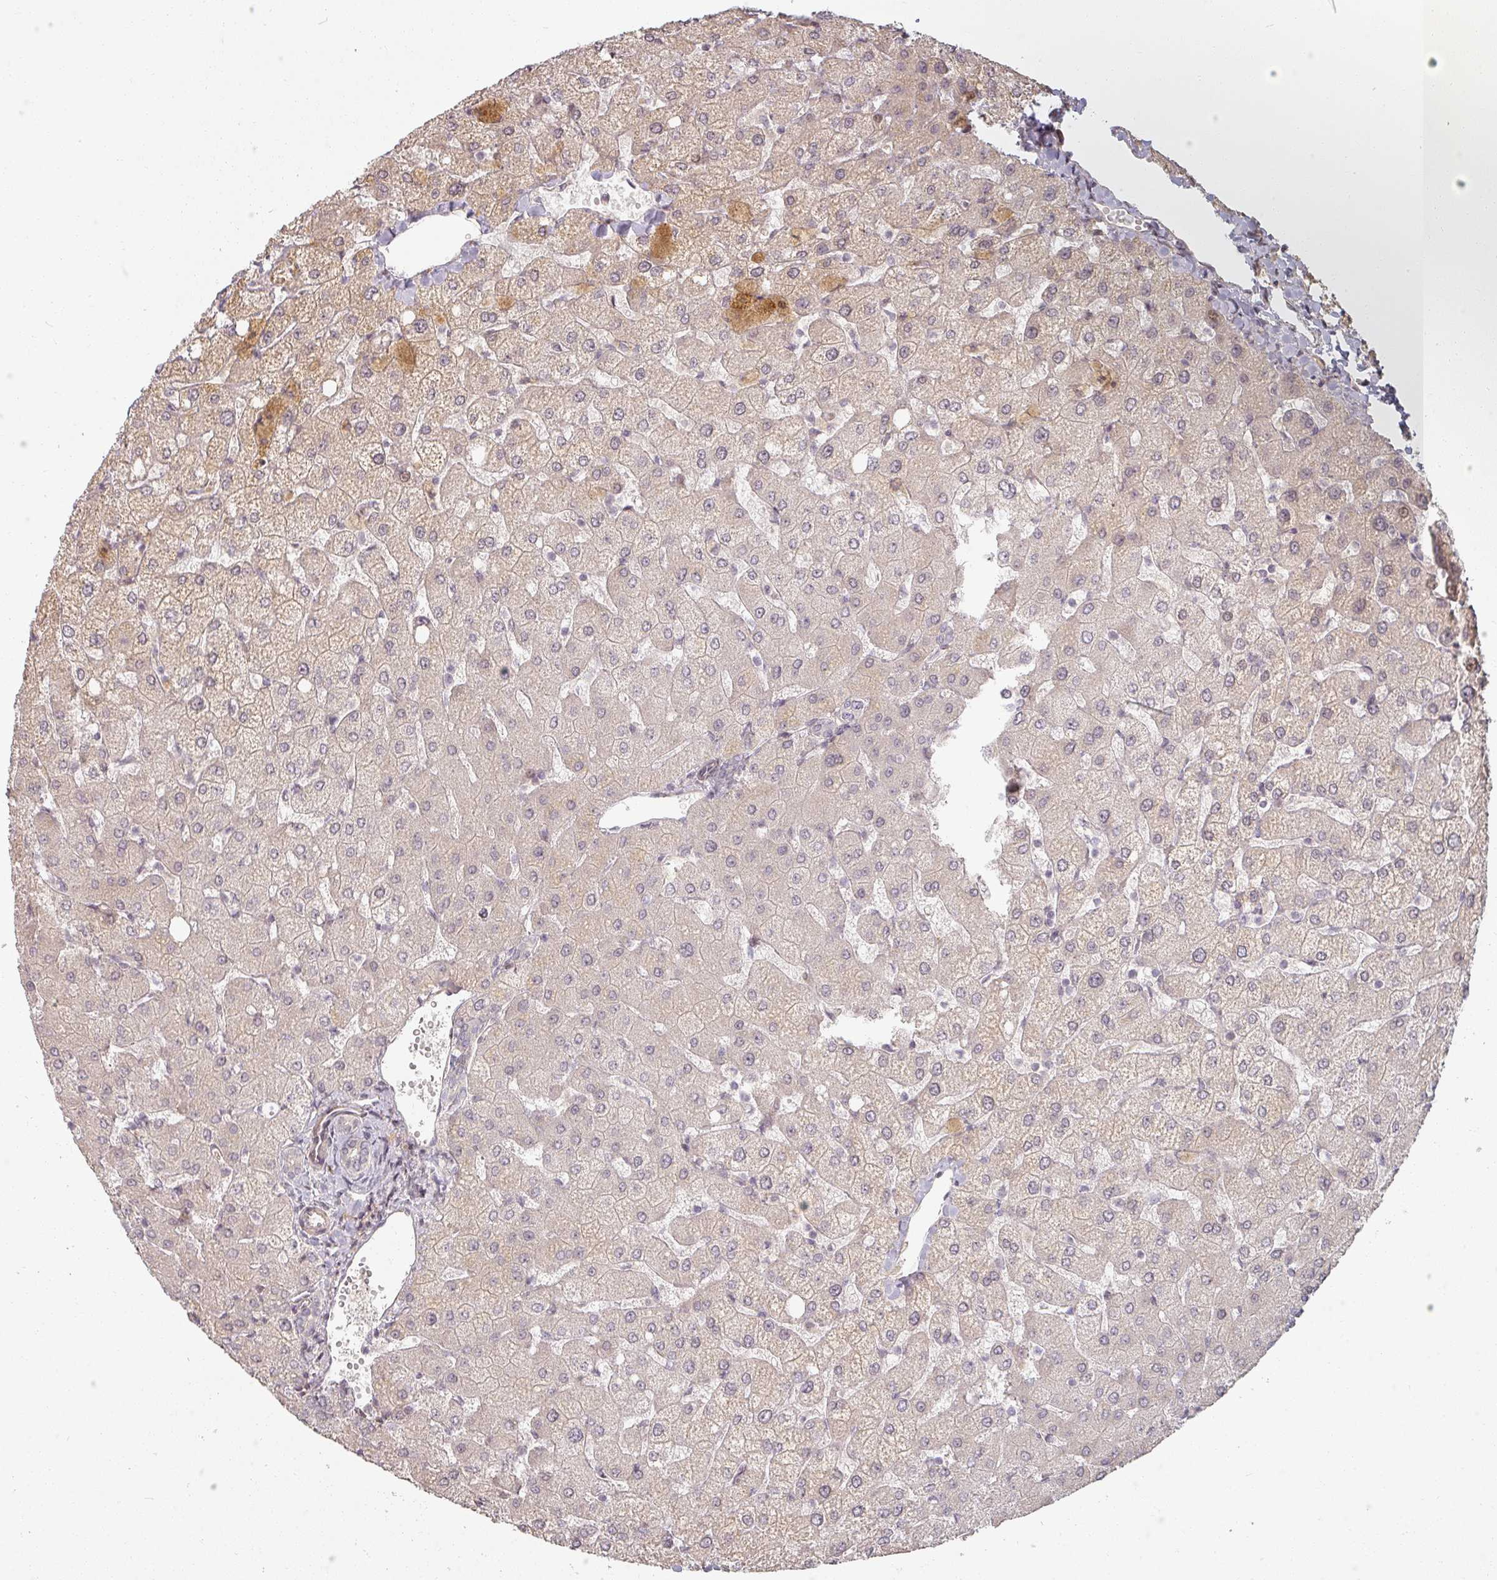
{"staining": {"intensity": "negative", "quantity": "none", "location": "none"}, "tissue": "liver", "cell_type": "Cholangiocytes", "image_type": "normal", "snomed": [{"axis": "morphology", "description": "Normal tissue, NOS"}, {"axis": "topography", "description": "Liver"}], "caption": "Cholangiocytes are negative for protein expression in benign human liver. The staining is performed using DAB (3,3'-diaminobenzidine) brown chromogen with nuclei counter-stained in using hematoxylin.", "gene": "MED19", "patient": {"sex": "female", "age": 54}}